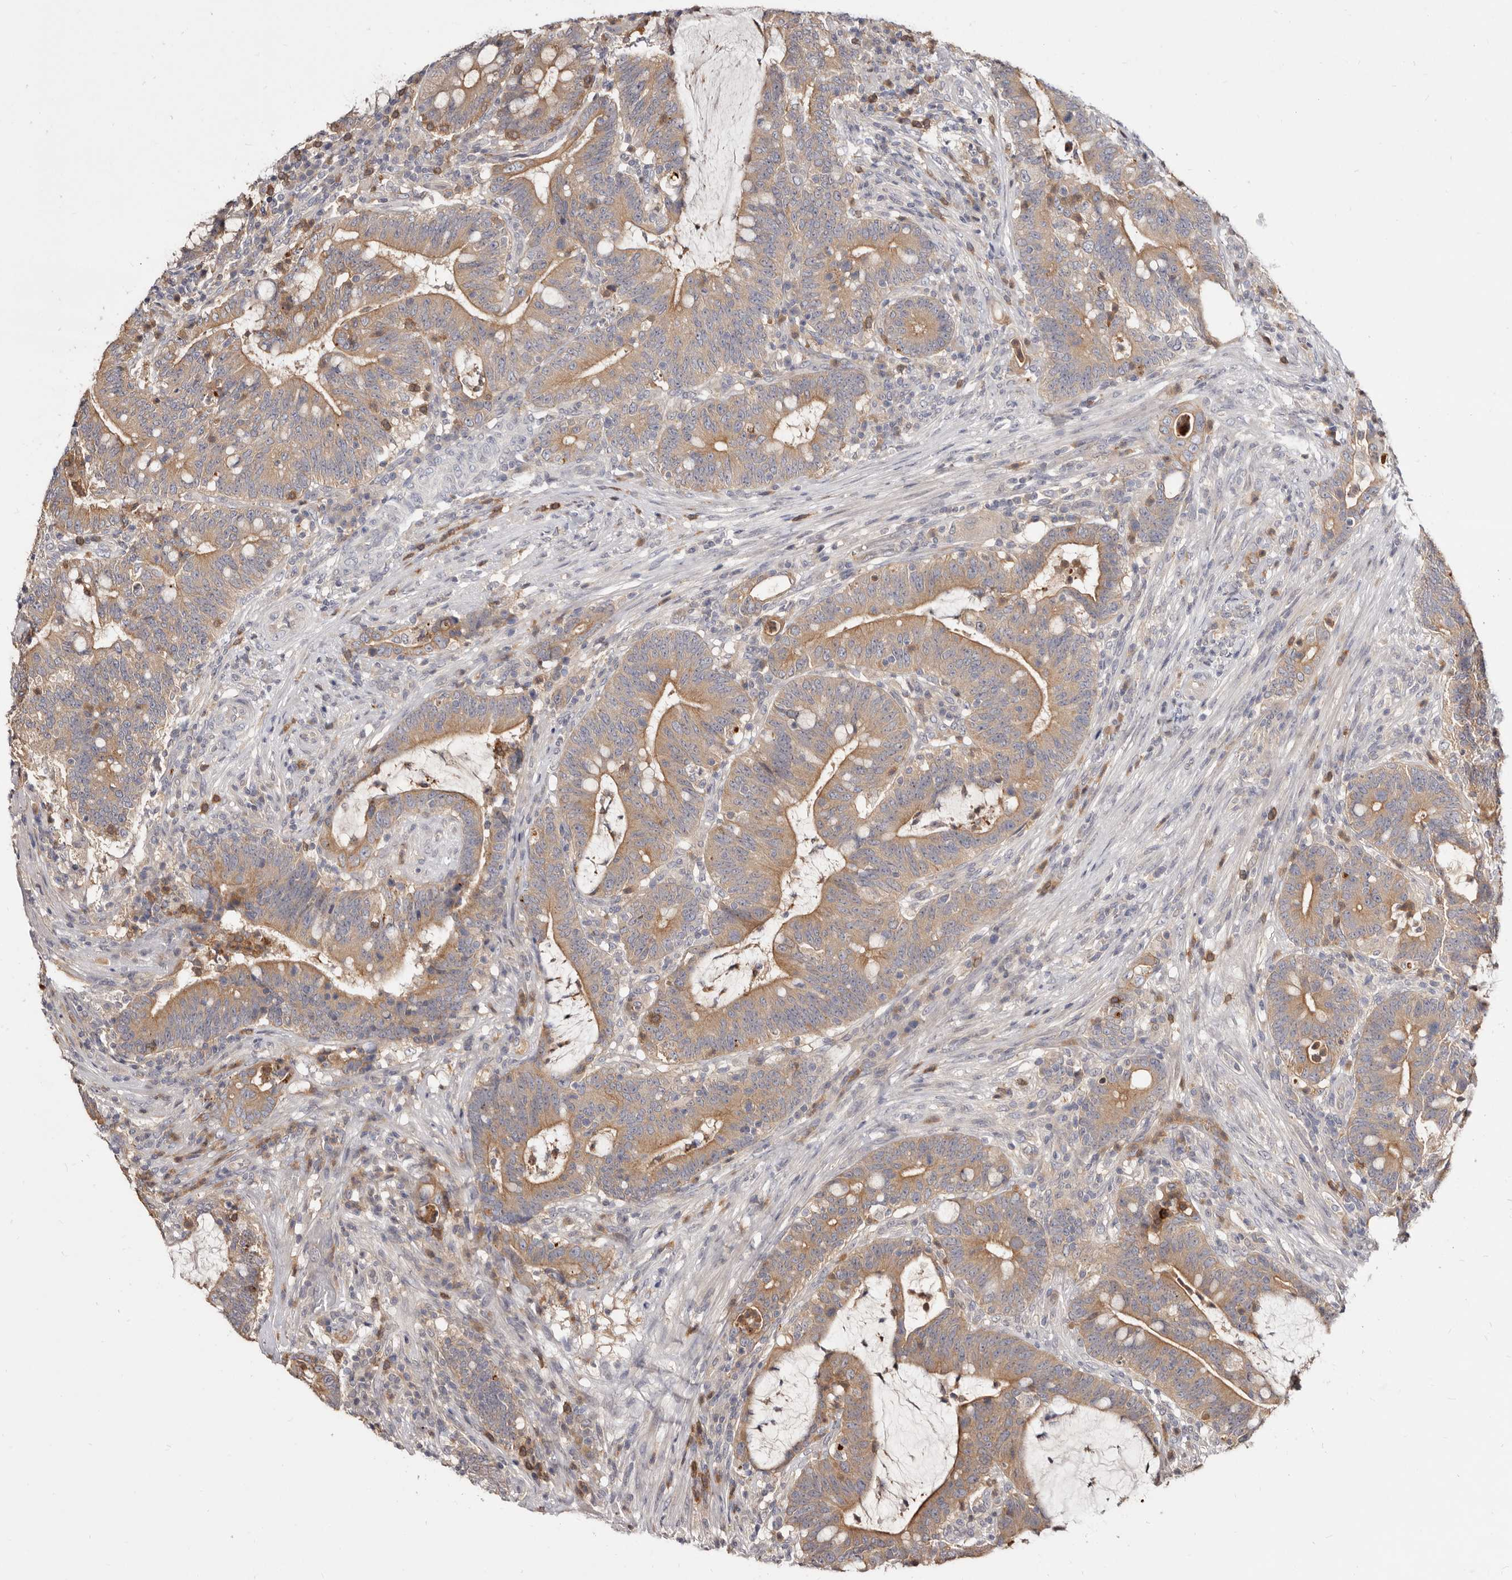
{"staining": {"intensity": "moderate", "quantity": "25%-75%", "location": "cytoplasmic/membranous"}, "tissue": "colorectal cancer", "cell_type": "Tumor cells", "image_type": "cancer", "snomed": [{"axis": "morphology", "description": "Adenocarcinoma, NOS"}, {"axis": "topography", "description": "Colon"}], "caption": "This histopathology image shows IHC staining of colorectal cancer, with medium moderate cytoplasmic/membranous positivity in approximately 25%-75% of tumor cells.", "gene": "TC2N", "patient": {"sex": "female", "age": 66}}